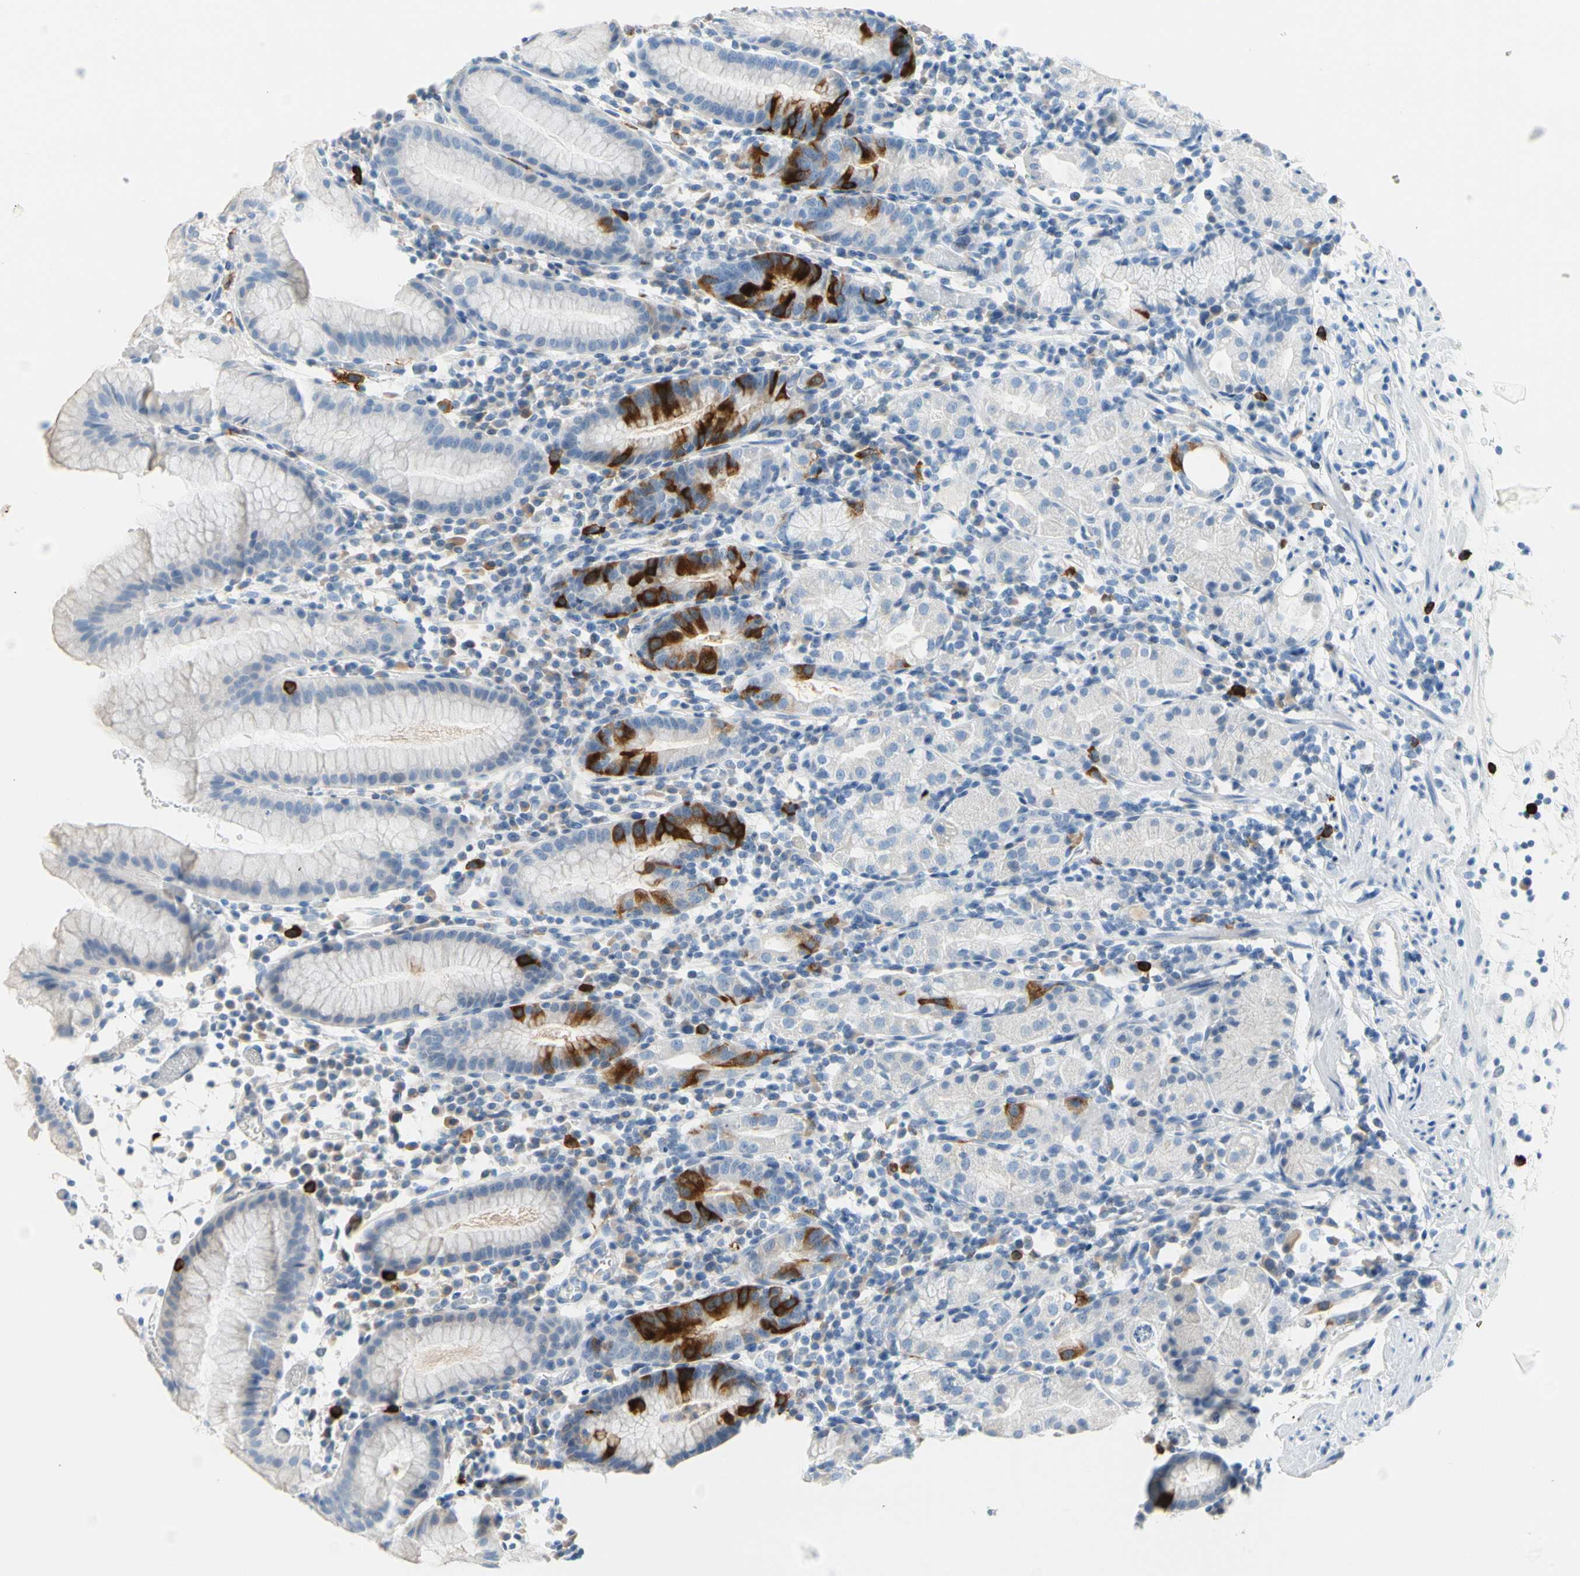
{"staining": {"intensity": "strong", "quantity": "<25%", "location": "cytoplasmic/membranous"}, "tissue": "stomach", "cell_type": "Glandular cells", "image_type": "normal", "snomed": [{"axis": "morphology", "description": "Normal tissue, NOS"}, {"axis": "topography", "description": "Stomach"}, {"axis": "topography", "description": "Stomach, lower"}], "caption": "IHC histopathology image of benign stomach stained for a protein (brown), which shows medium levels of strong cytoplasmic/membranous expression in about <25% of glandular cells.", "gene": "TACC3", "patient": {"sex": "female", "age": 75}}